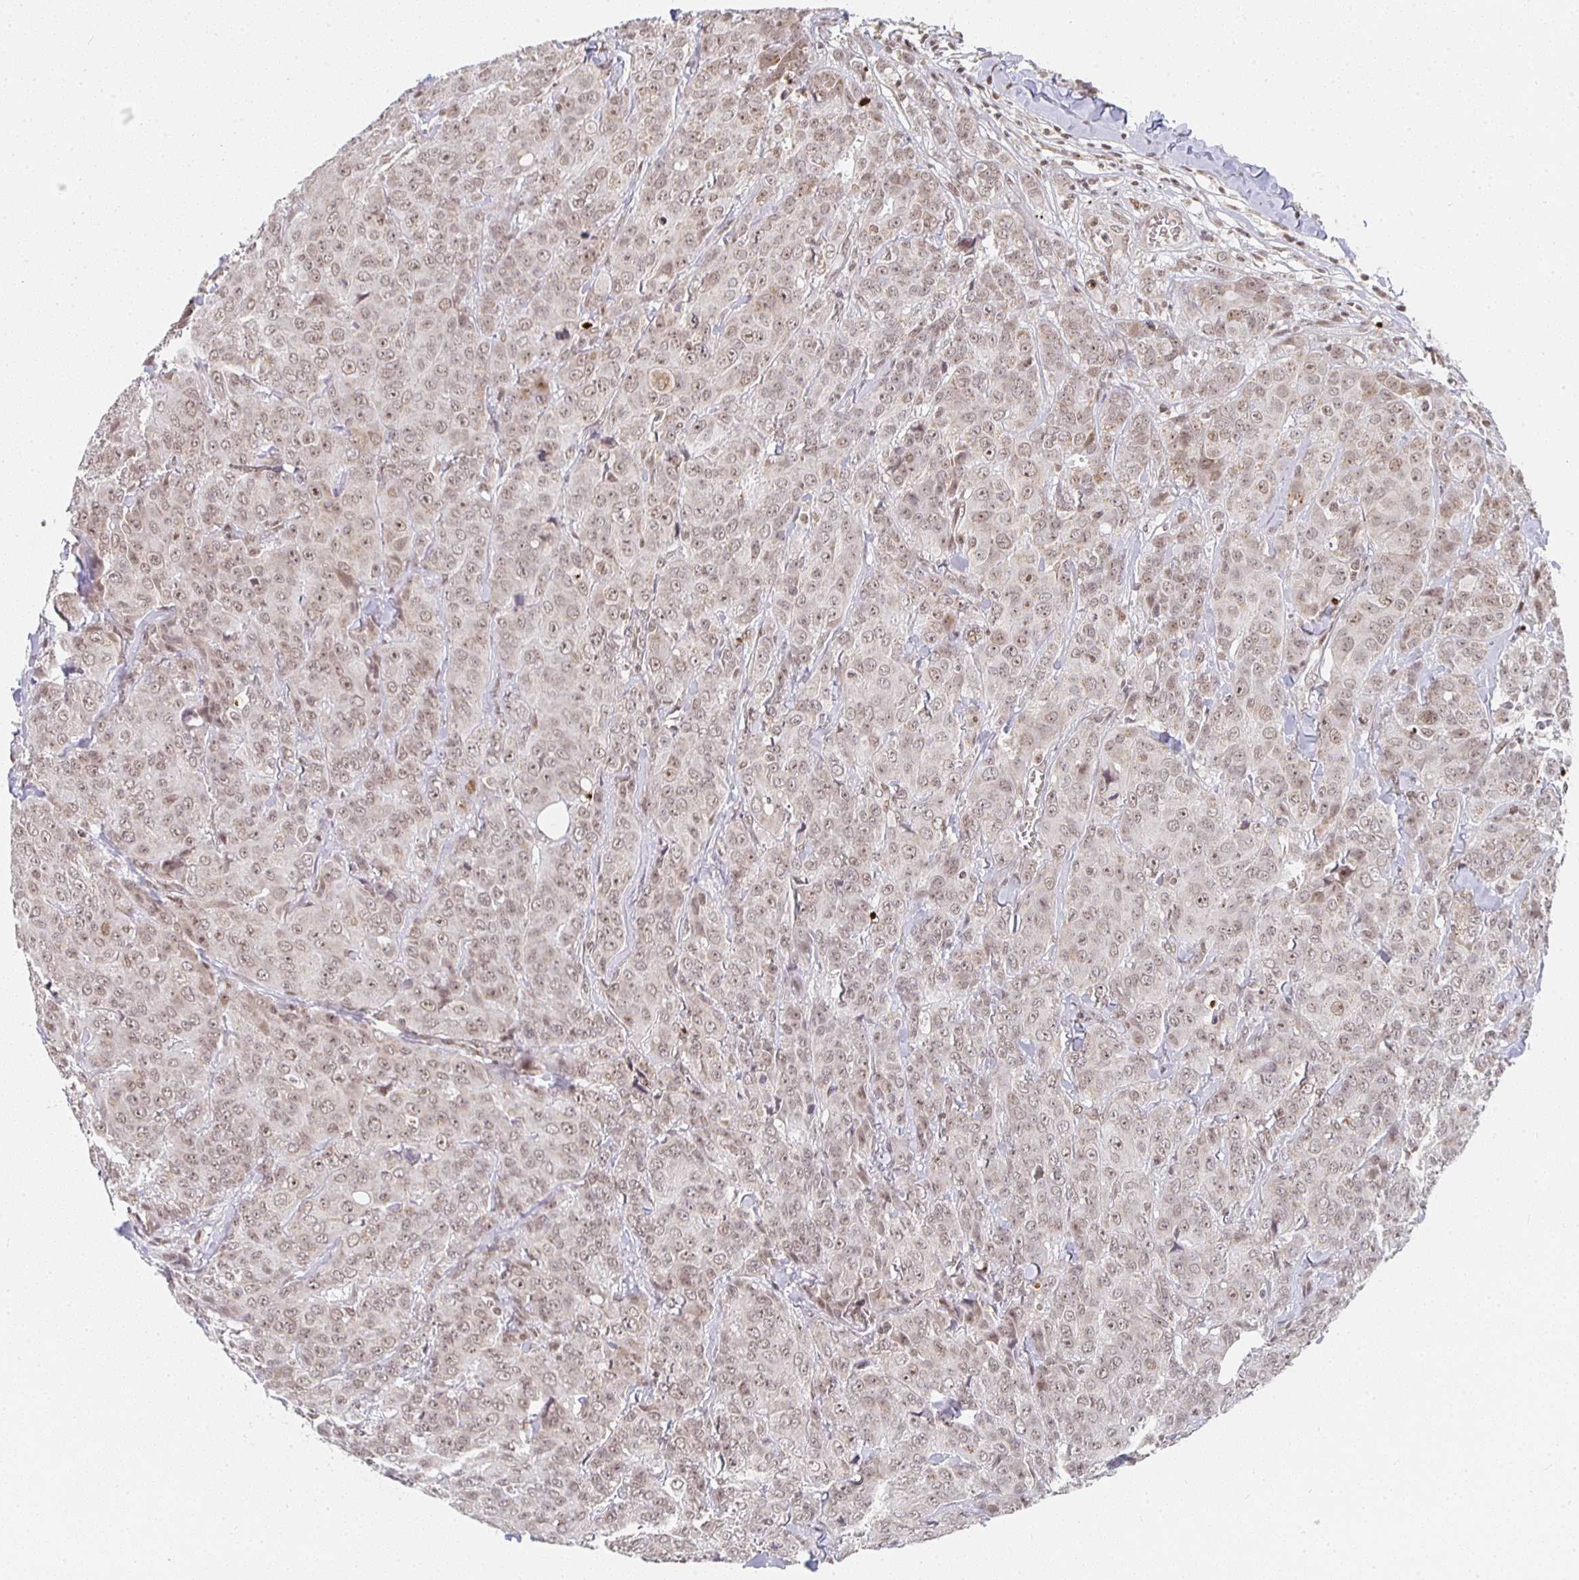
{"staining": {"intensity": "weak", "quantity": ">75%", "location": "nuclear"}, "tissue": "breast cancer", "cell_type": "Tumor cells", "image_type": "cancer", "snomed": [{"axis": "morphology", "description": "Normal tissue, NOS"}, {"axis": "morphology", "description": "Duct carcinoma"}, {"axis": "topography", "description": "Breast"}], "caption": "There is low levels of weak nuclear staining in tumor cells of breast cancer, as demonstrated by immunohistochemical staining (brown color).", "gene": "SMARCA2", "patient": {"sex": "female", "age": 43}}